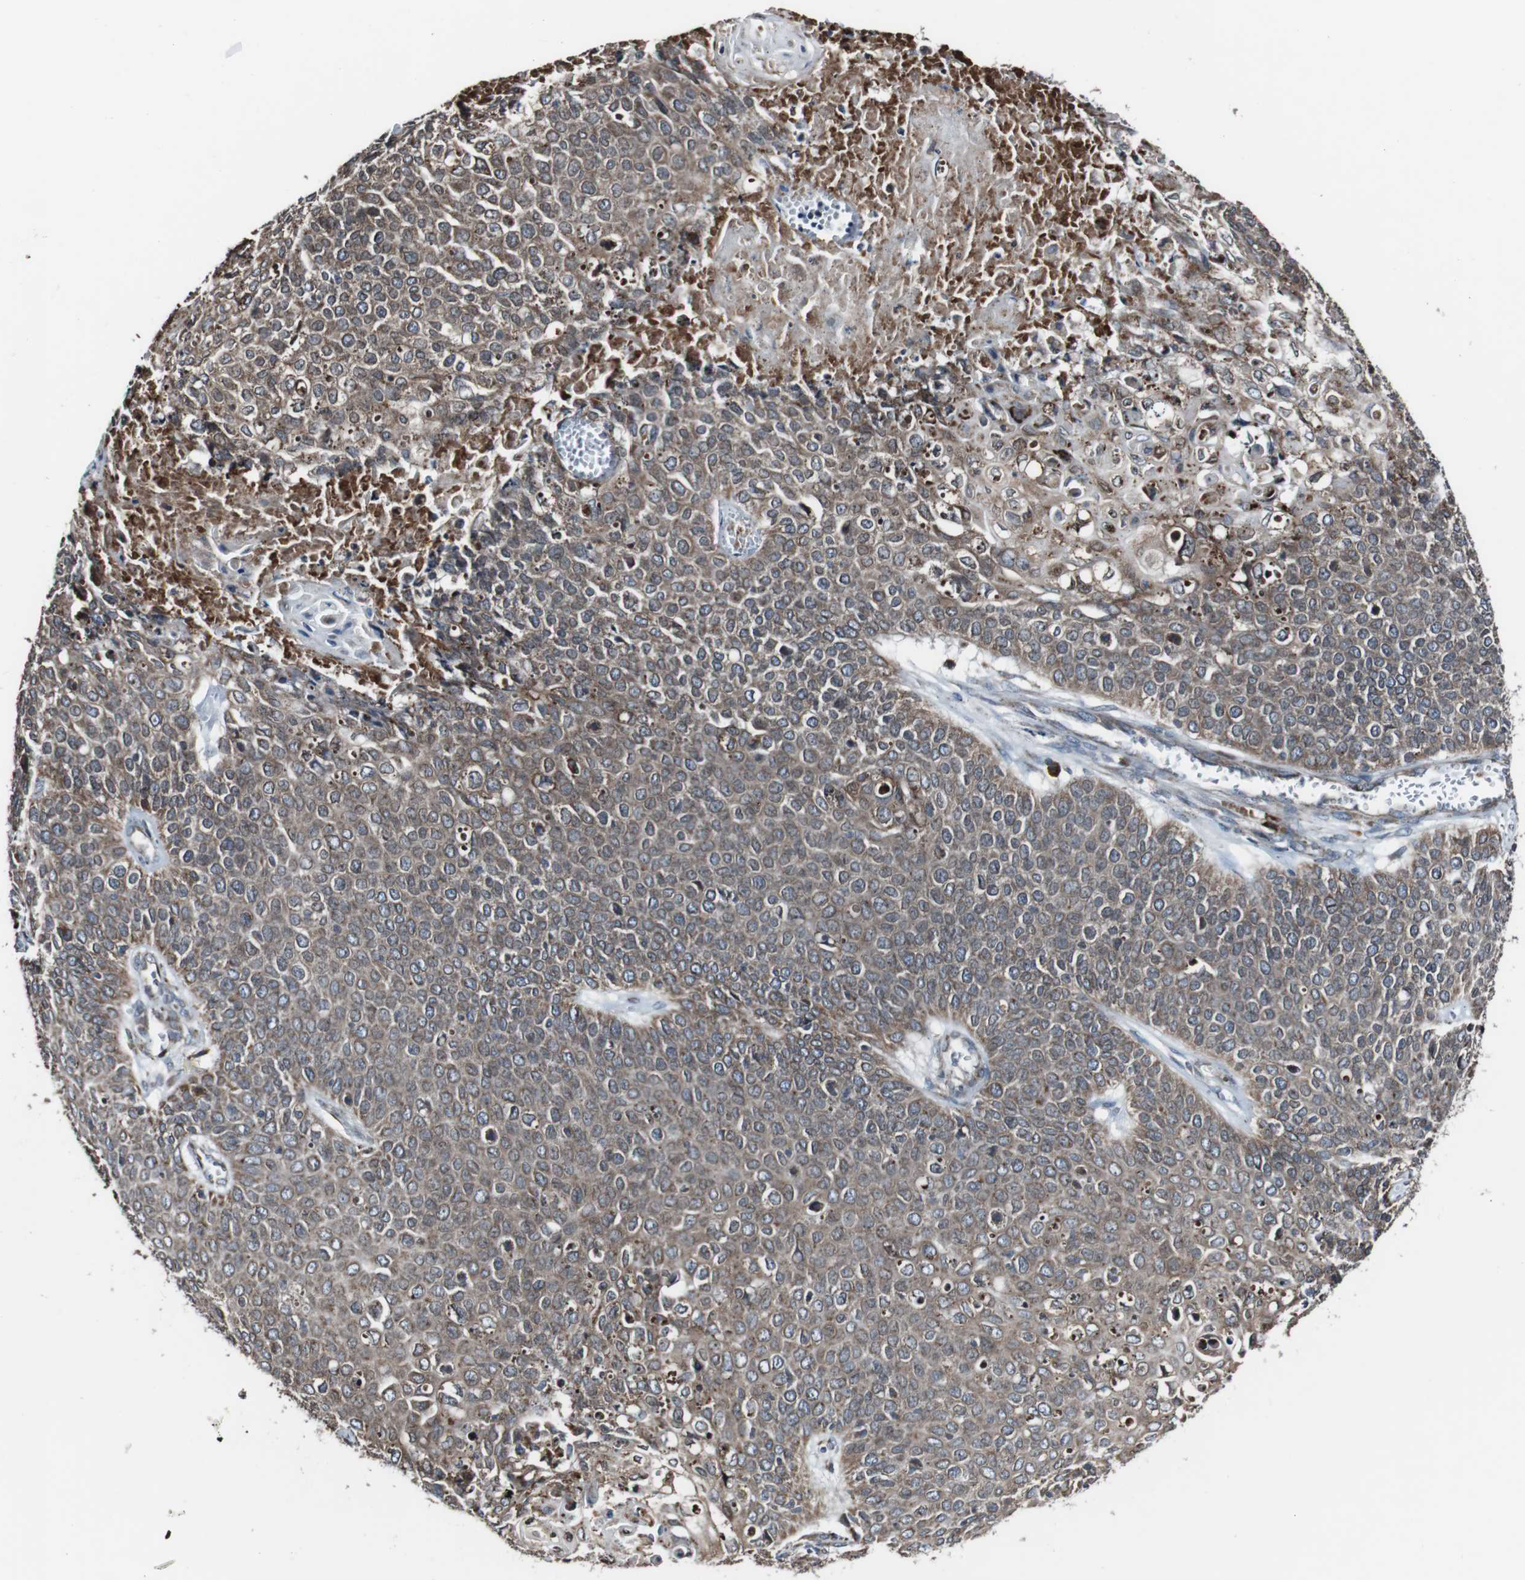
{"staining": {"intensity": "weak", "quantity": ">75%", "location": "cytoplasmic/membranous"}, "tissue": "cervical cancer", "cell_type": "Tumor cells", "image_type": "cancer", "snomed": [{"axis": "morphology", "description": "Squamous cell carcinoma, NOS"}, {"axis": "topography", "description": "Cervix"}], "caption": "DAB (3,3'-diaminobenzidine) immunohistochemical staining of human cervical squamous cell carcinoma demonstrates weak cytoplasmic/membranous protein staining in about >75% of tumor cells. The staining was performed using DAB, with brown indicating positive protein expression. Nuclei are stained blue with hematoxylin.", "gene": "CISD2", "patient": {"sex": "female", "age": 39}}